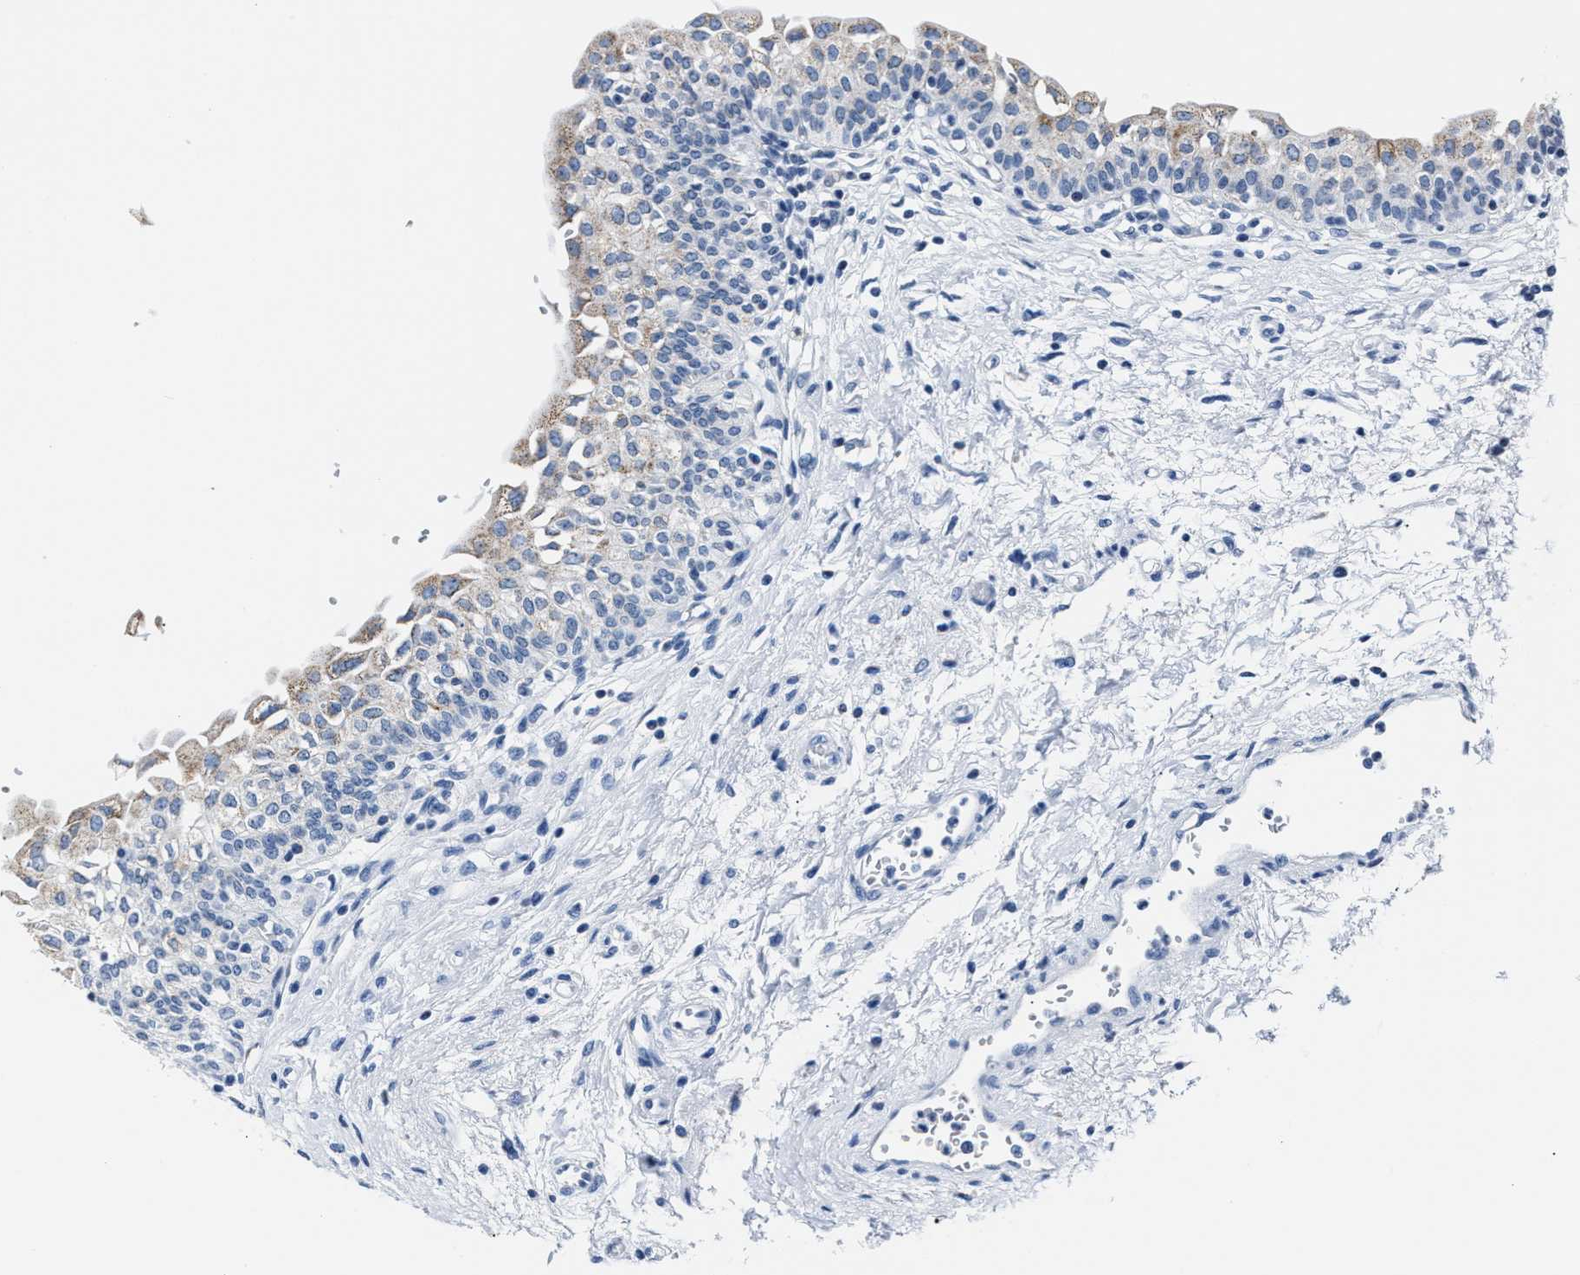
{"staining": {"intensity": "weak", "quantity": "<25%", "location": "cytoplasmic/membranous"}, "tissue": "urinary bladder", "cell_type": "Urothelial cells", "image_type": "normal", "snomed": [{"axis": "morphology", "description": "Normal tissue, NOS"}, {"axis": "topography", "description": "Urinary bladder"}], "caption": "Immunohistochemistry micrograph of unremarkable human urinary bladder stained for a protein (brown), which reveals no positivity in urothelial cells.", "gene": "AMACR", "patient": {"sex": "male", "age": 55}}